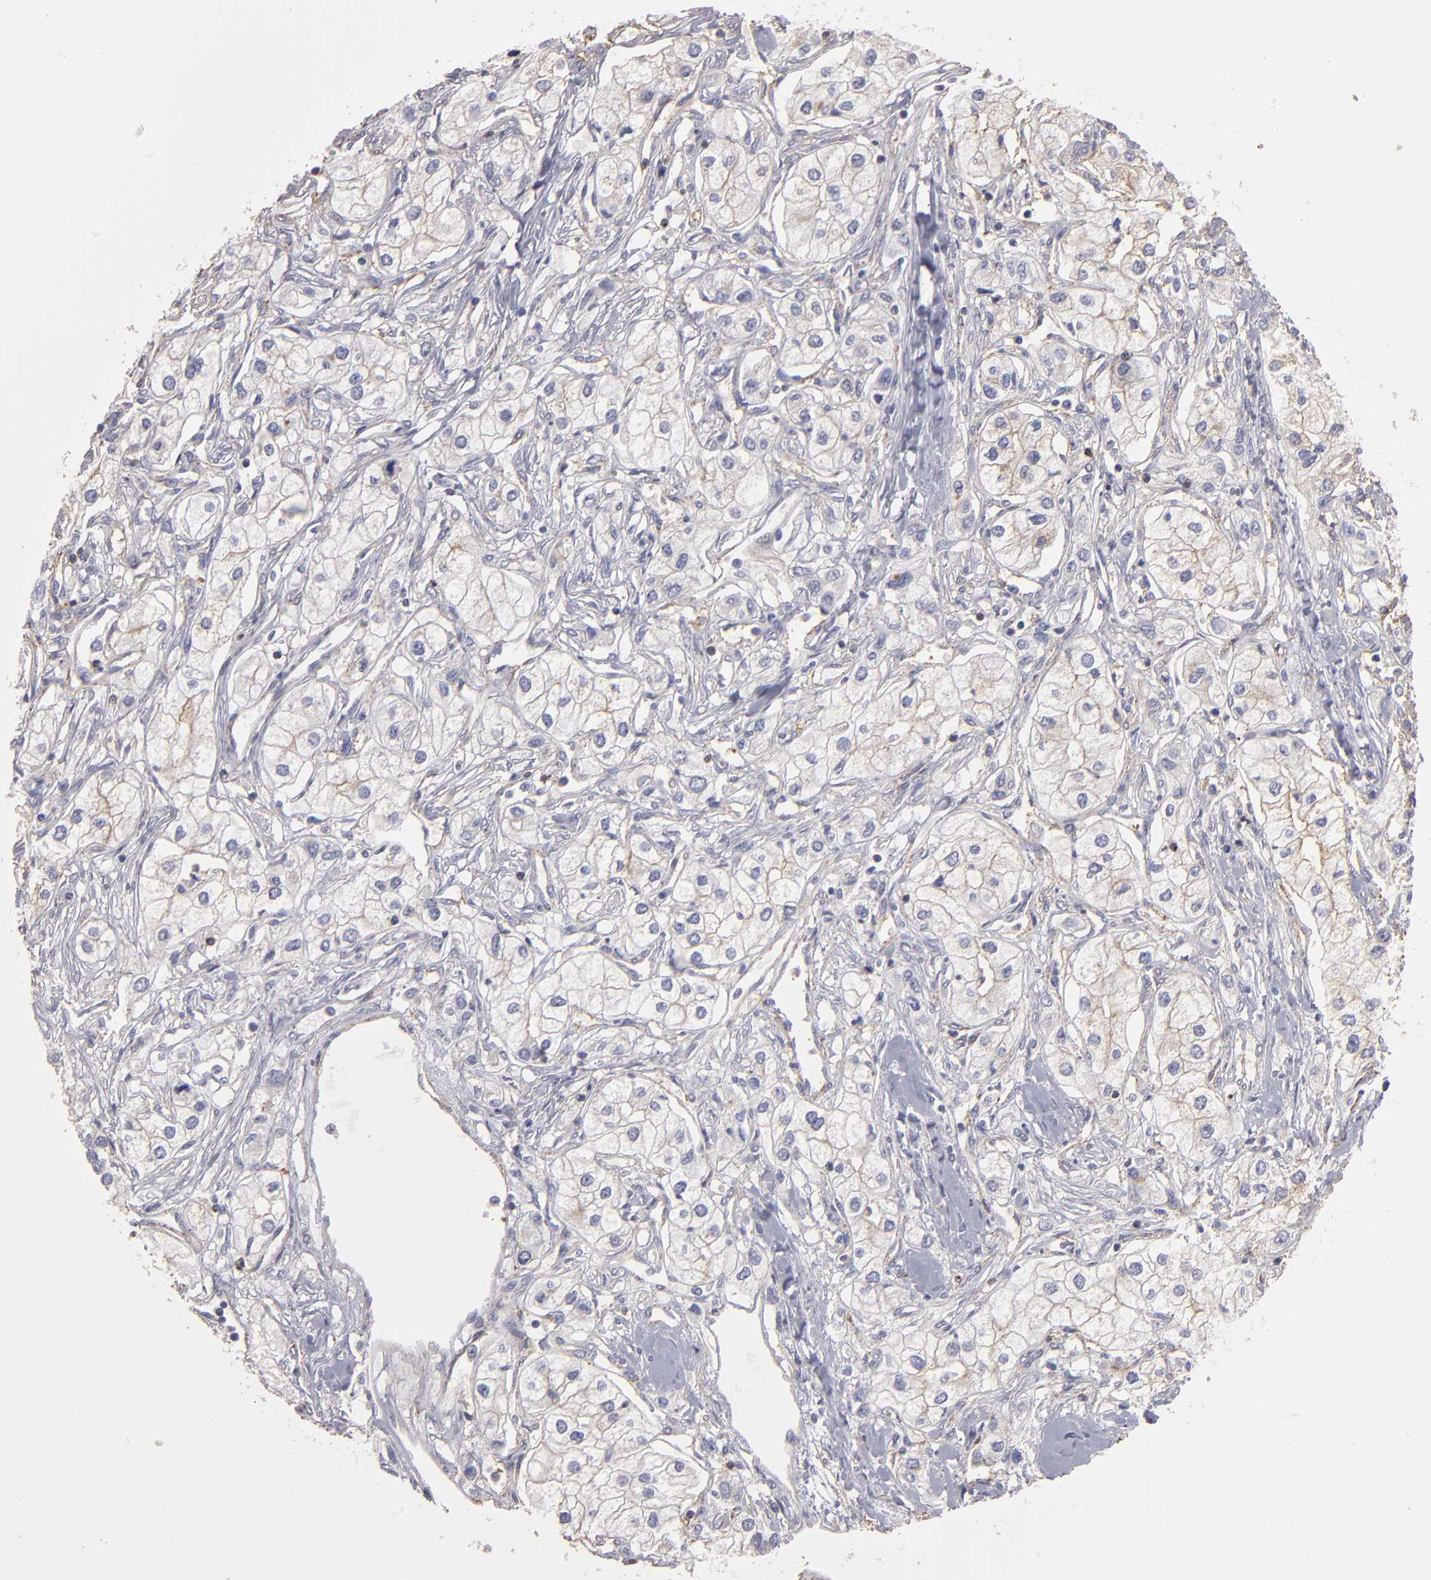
{"staining": {"intensity": "moderate", "quantity": "<25%", "location": "cytoplasmic/membranous"}, "tissue": "renal cancer", "cell_type": "Tumor cells", "image_type": "cancer", "snomed": [{"axis": "morphology", "description": "Adenocarcinoma, NOS"}, {"axis": "topography", "description": "Kidney"}], "caption": "Protein staining displays moderate cytoplasmic/membranous staining in approximately <25% of tumor cells in renal adenocarcinoma.", "gene": "ABCB1", "patient": {"sex": "male", "age": 57}}